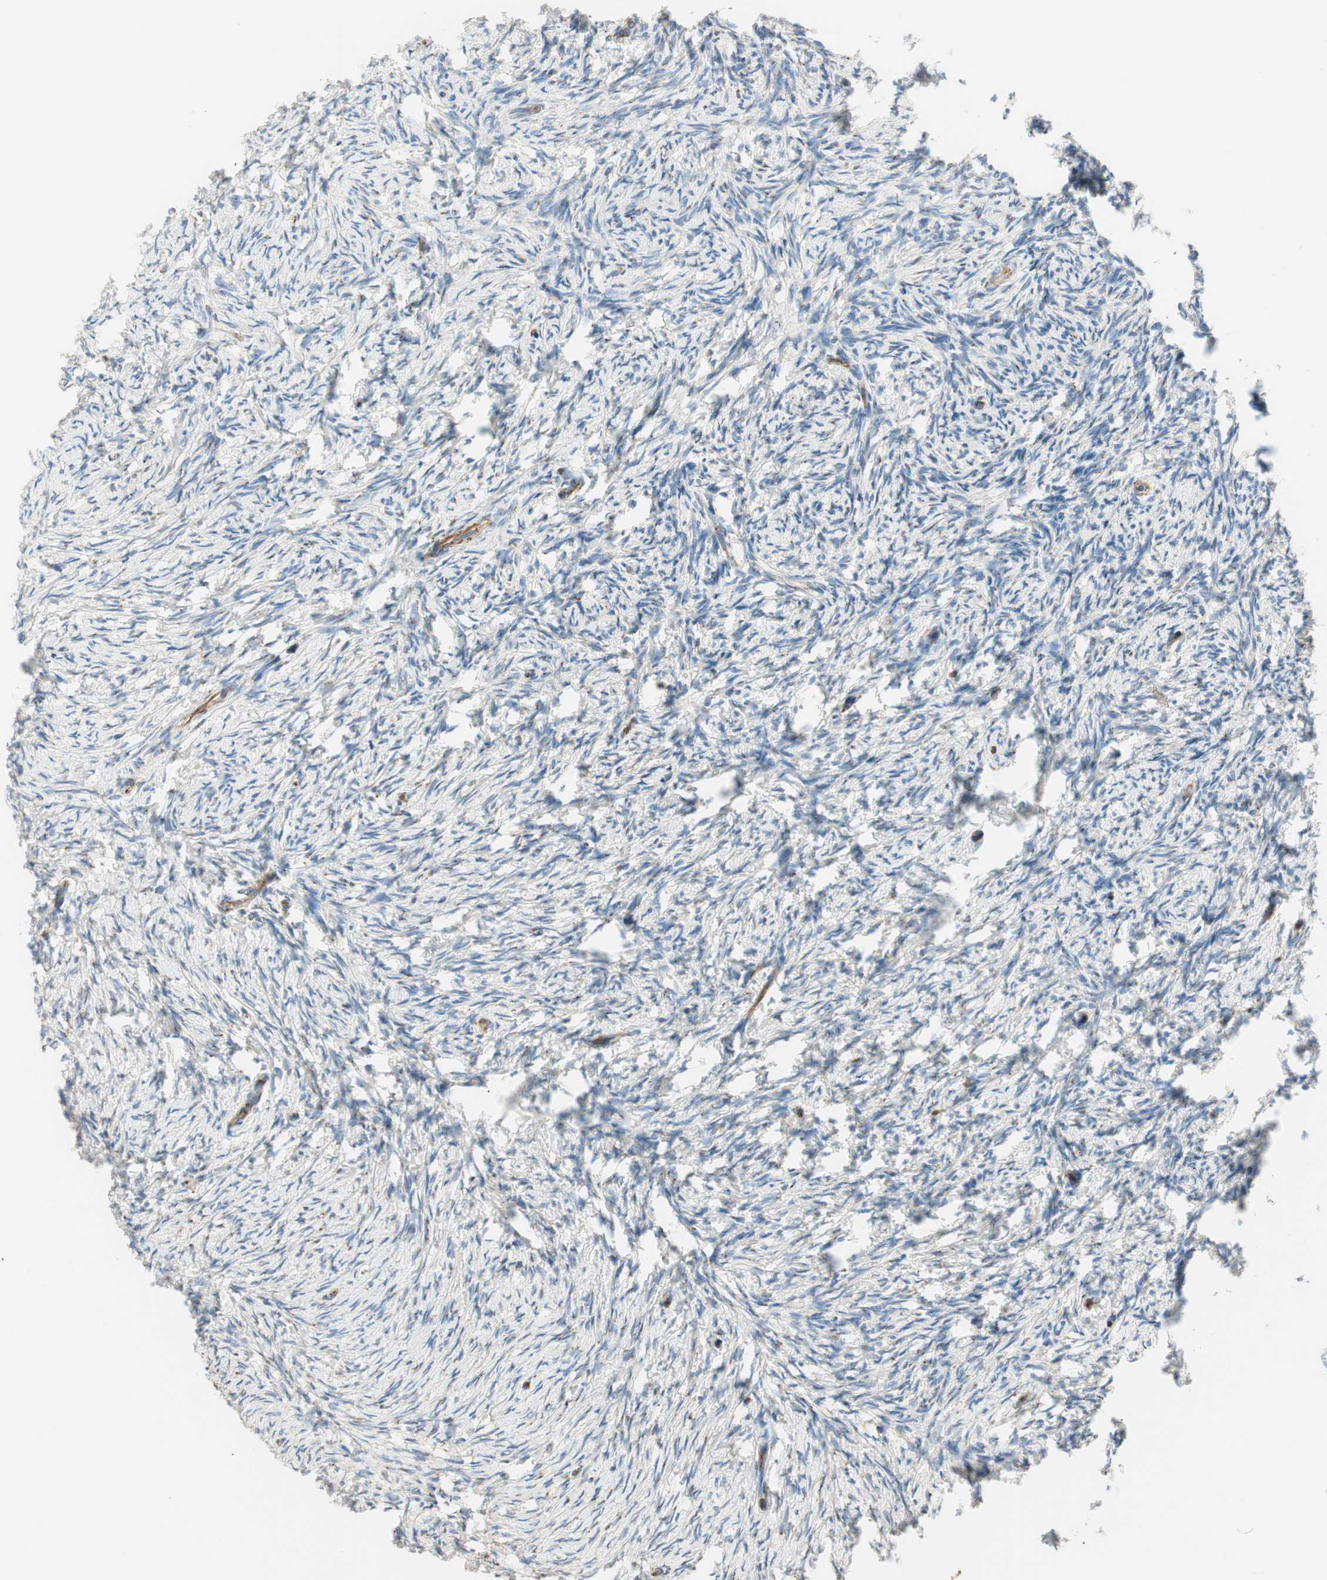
{"staining": {"intensity": "moderate", "quantity": "<25%", "location": "cytoplasmic/membranous"}, "tissue": "ovary", "cell_type": "Ovarian stroma cells", "image_type": "normal", "snomed": [{"axis": "morphology", "description": "Normal tissue, NOS"}, {"axis": "topography", "description": "Ovary"}], "caption": "Protein positivity by immunohistochemistry shows moderate cytoplasmic/membranous staining in approximately <25% of ovarian stroma cells in benign ovary.", "gene": "TMF1", "patient": {"sex": "female", "age": 60}}